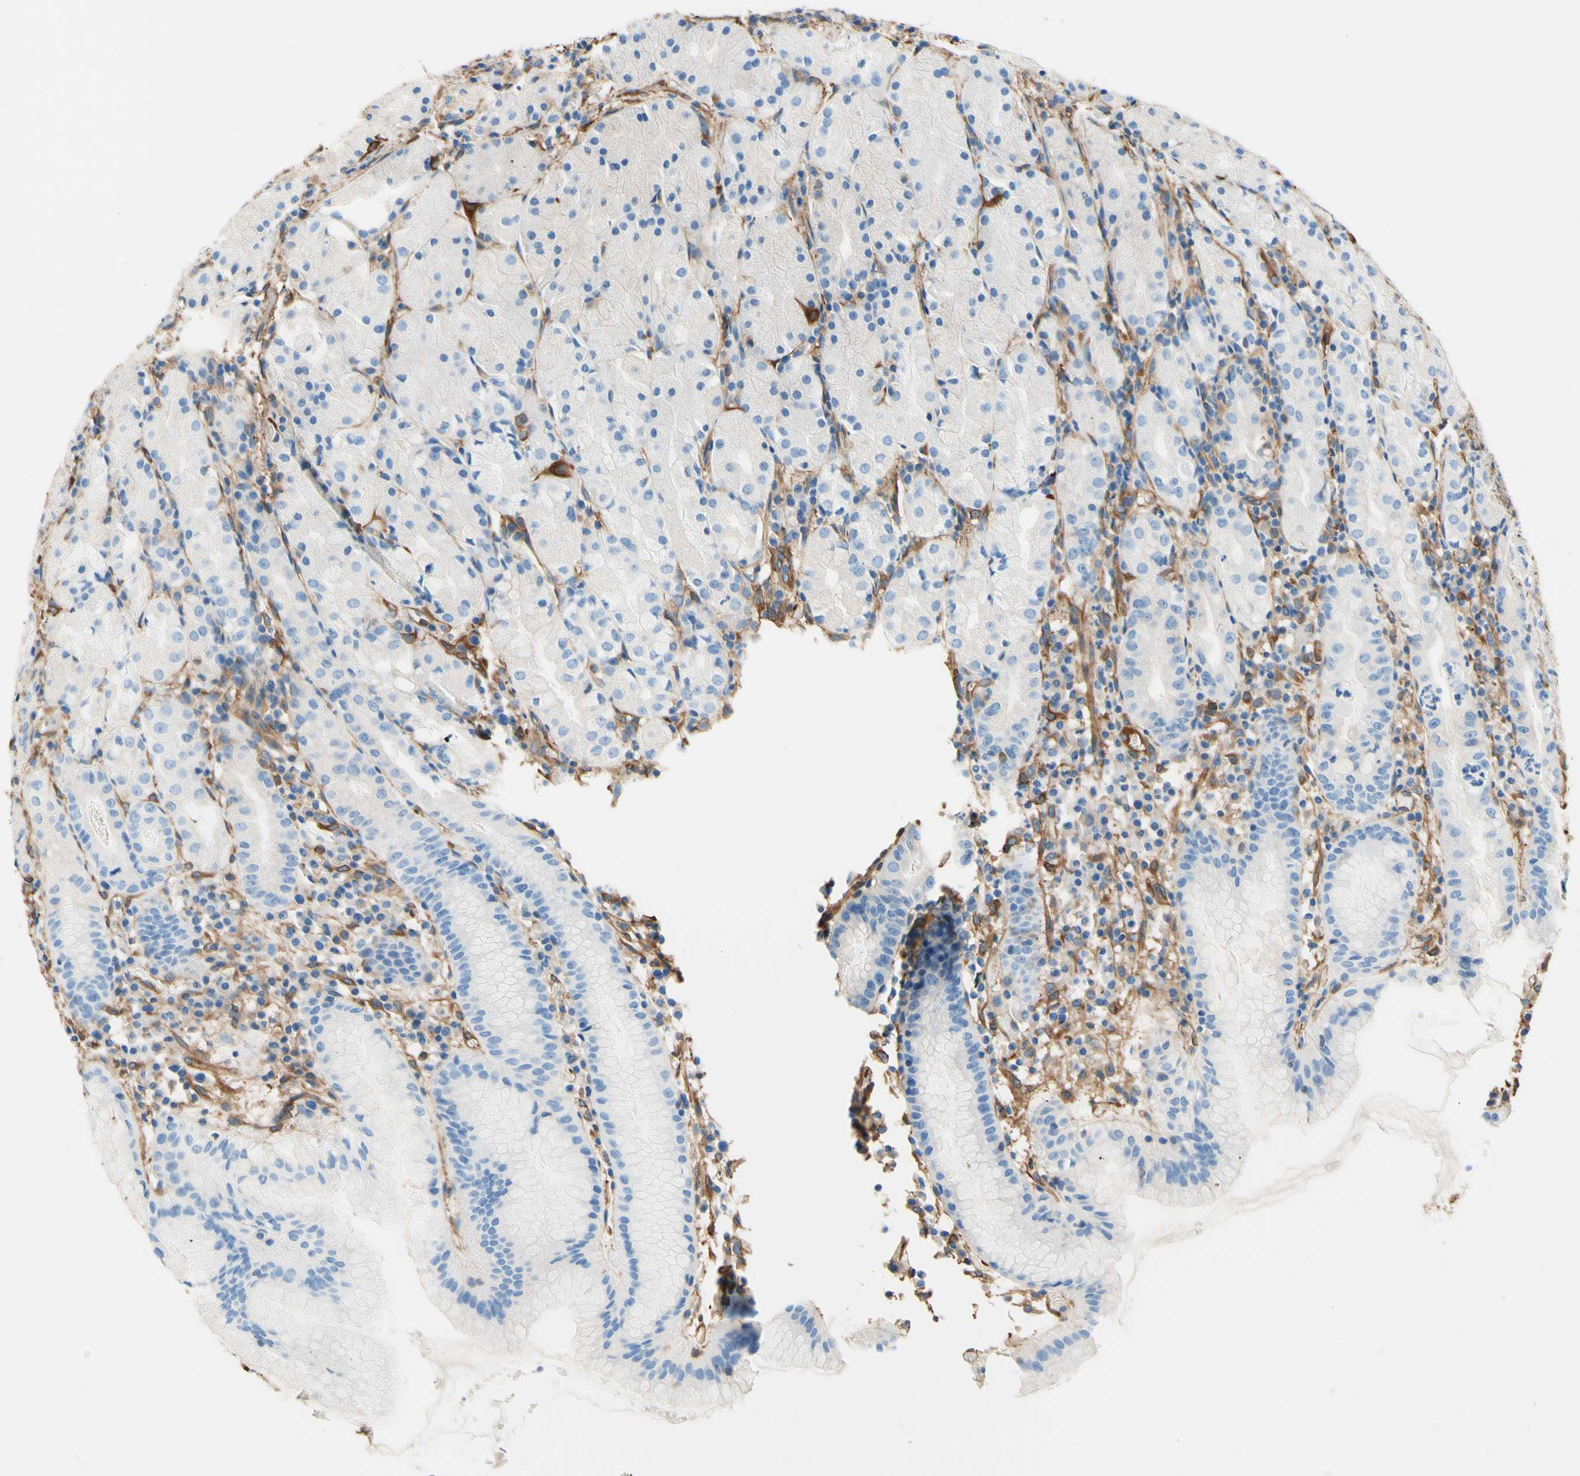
{"staining": {"intensity": "negative", "quantity": "none", "location": "none"}, "tissue": "stomach", "cell_type": "Glandular cells", "image_type": "normal", "snomed": [{"axis": "morphology", "description": "Normal tissue, NOS"}, {"axis": "topography", "description": "Stomach"}, {"axis": "topography", "description": "Stomach, lower"}], "caption": "DAB immunohistochemical staining of benign stomach shows no significant expression in glandular cells. (Immunohistochemistry (ihc), brightfield microscopy, high magnification).", "gene": "DPYSL3", "patient": {"sex": "female", "age": 75}}